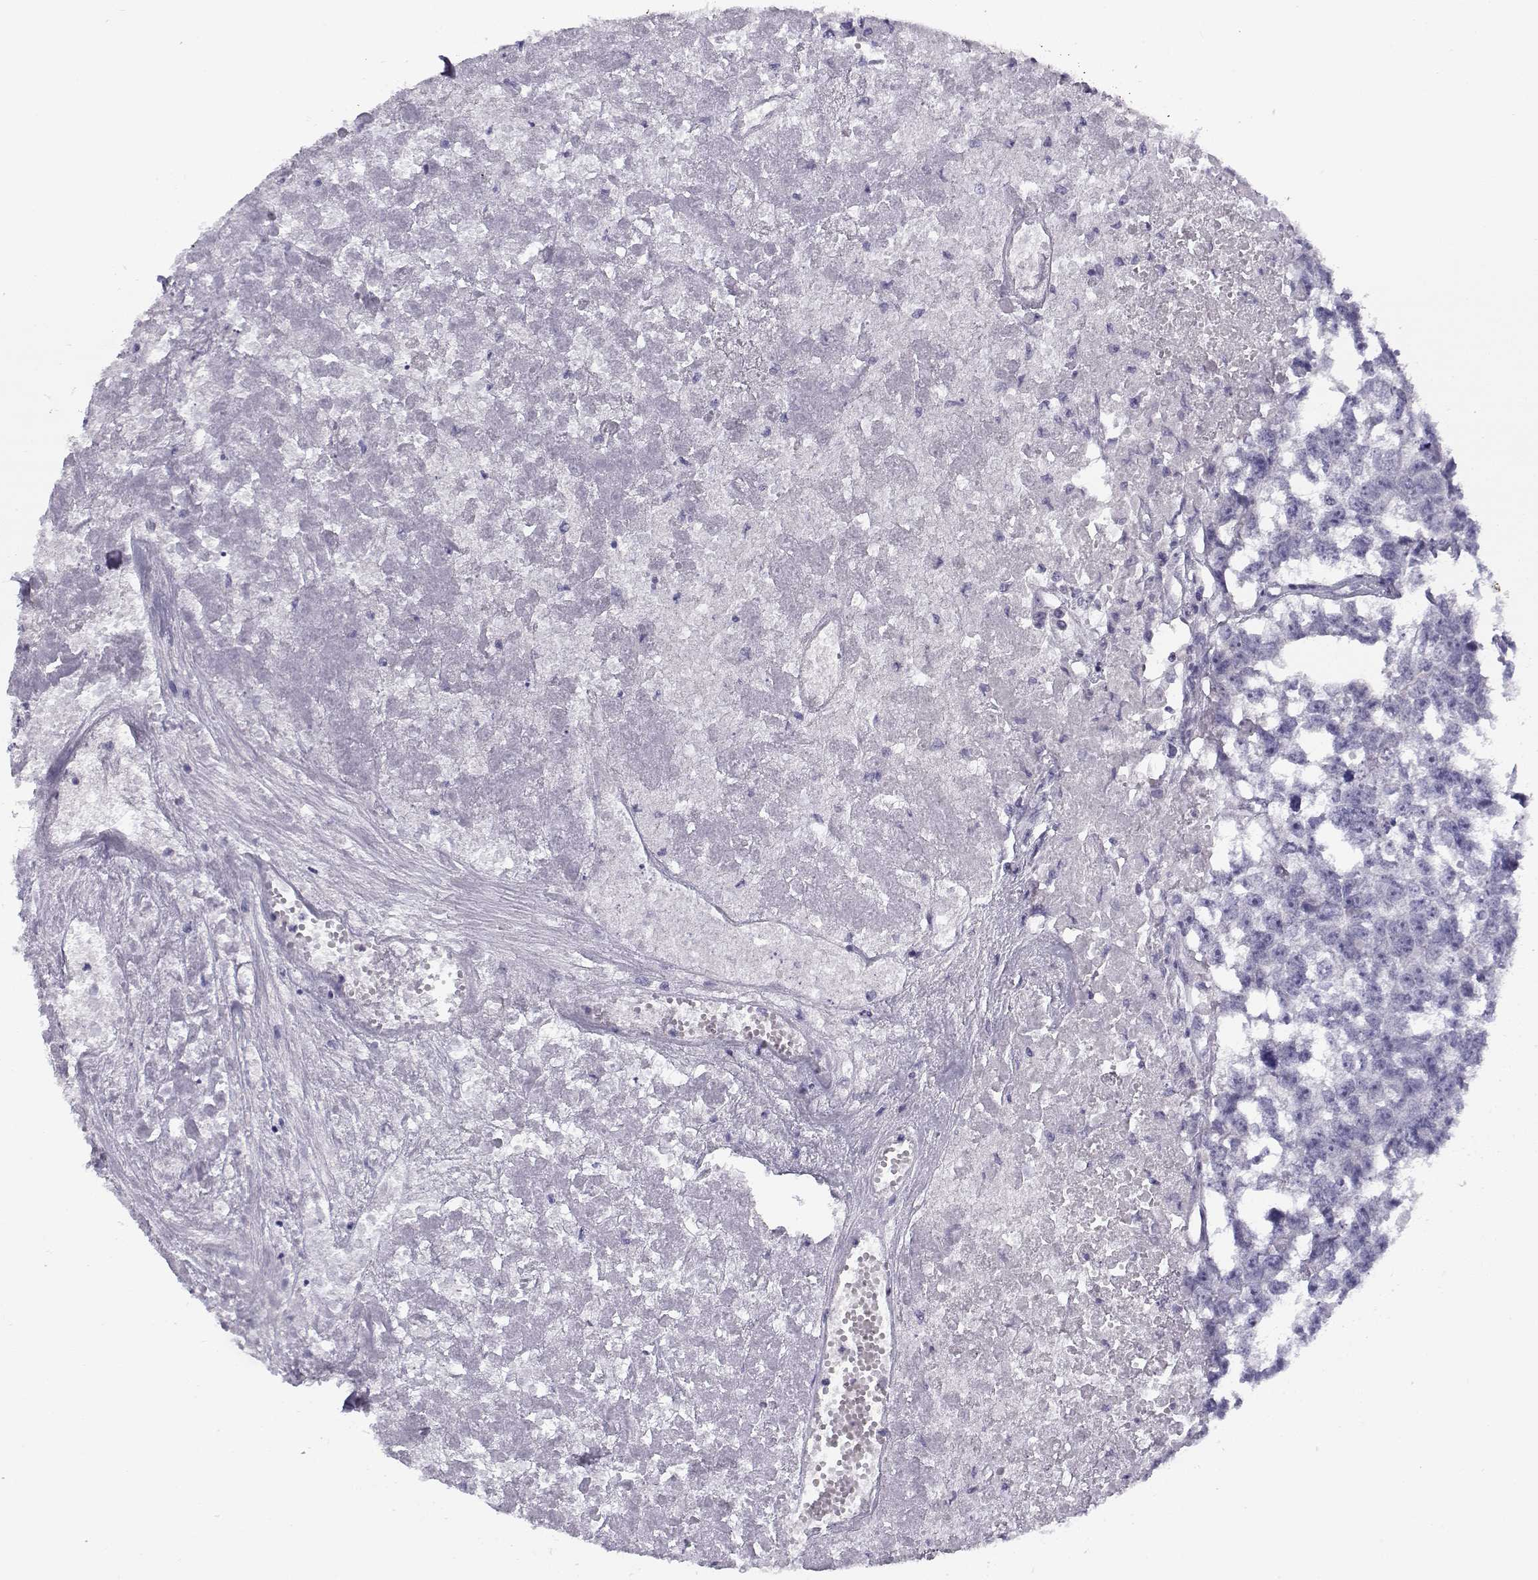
{"staining": {"intensity": "negative", "quantity": "none", "location": "none"}, "tissue": "testis cancer", "cell_type": "Tumor cells", "image_type": "cancer", "snomed": [{"axis": "morphology", "description": "Carcinoma, Embryonal, NOS"}, {"axis": "morphology", "description": "Teratoma, malignant, NOS"}, {"axis": "topography", "description": "Testis"}], "caption": "IHC micrograph of testis cancer stained for a protein (brown), which shows no staining in tumor cells.", "gene": "CREB3L3", "patient": {"sex": "male", "age": 44}}